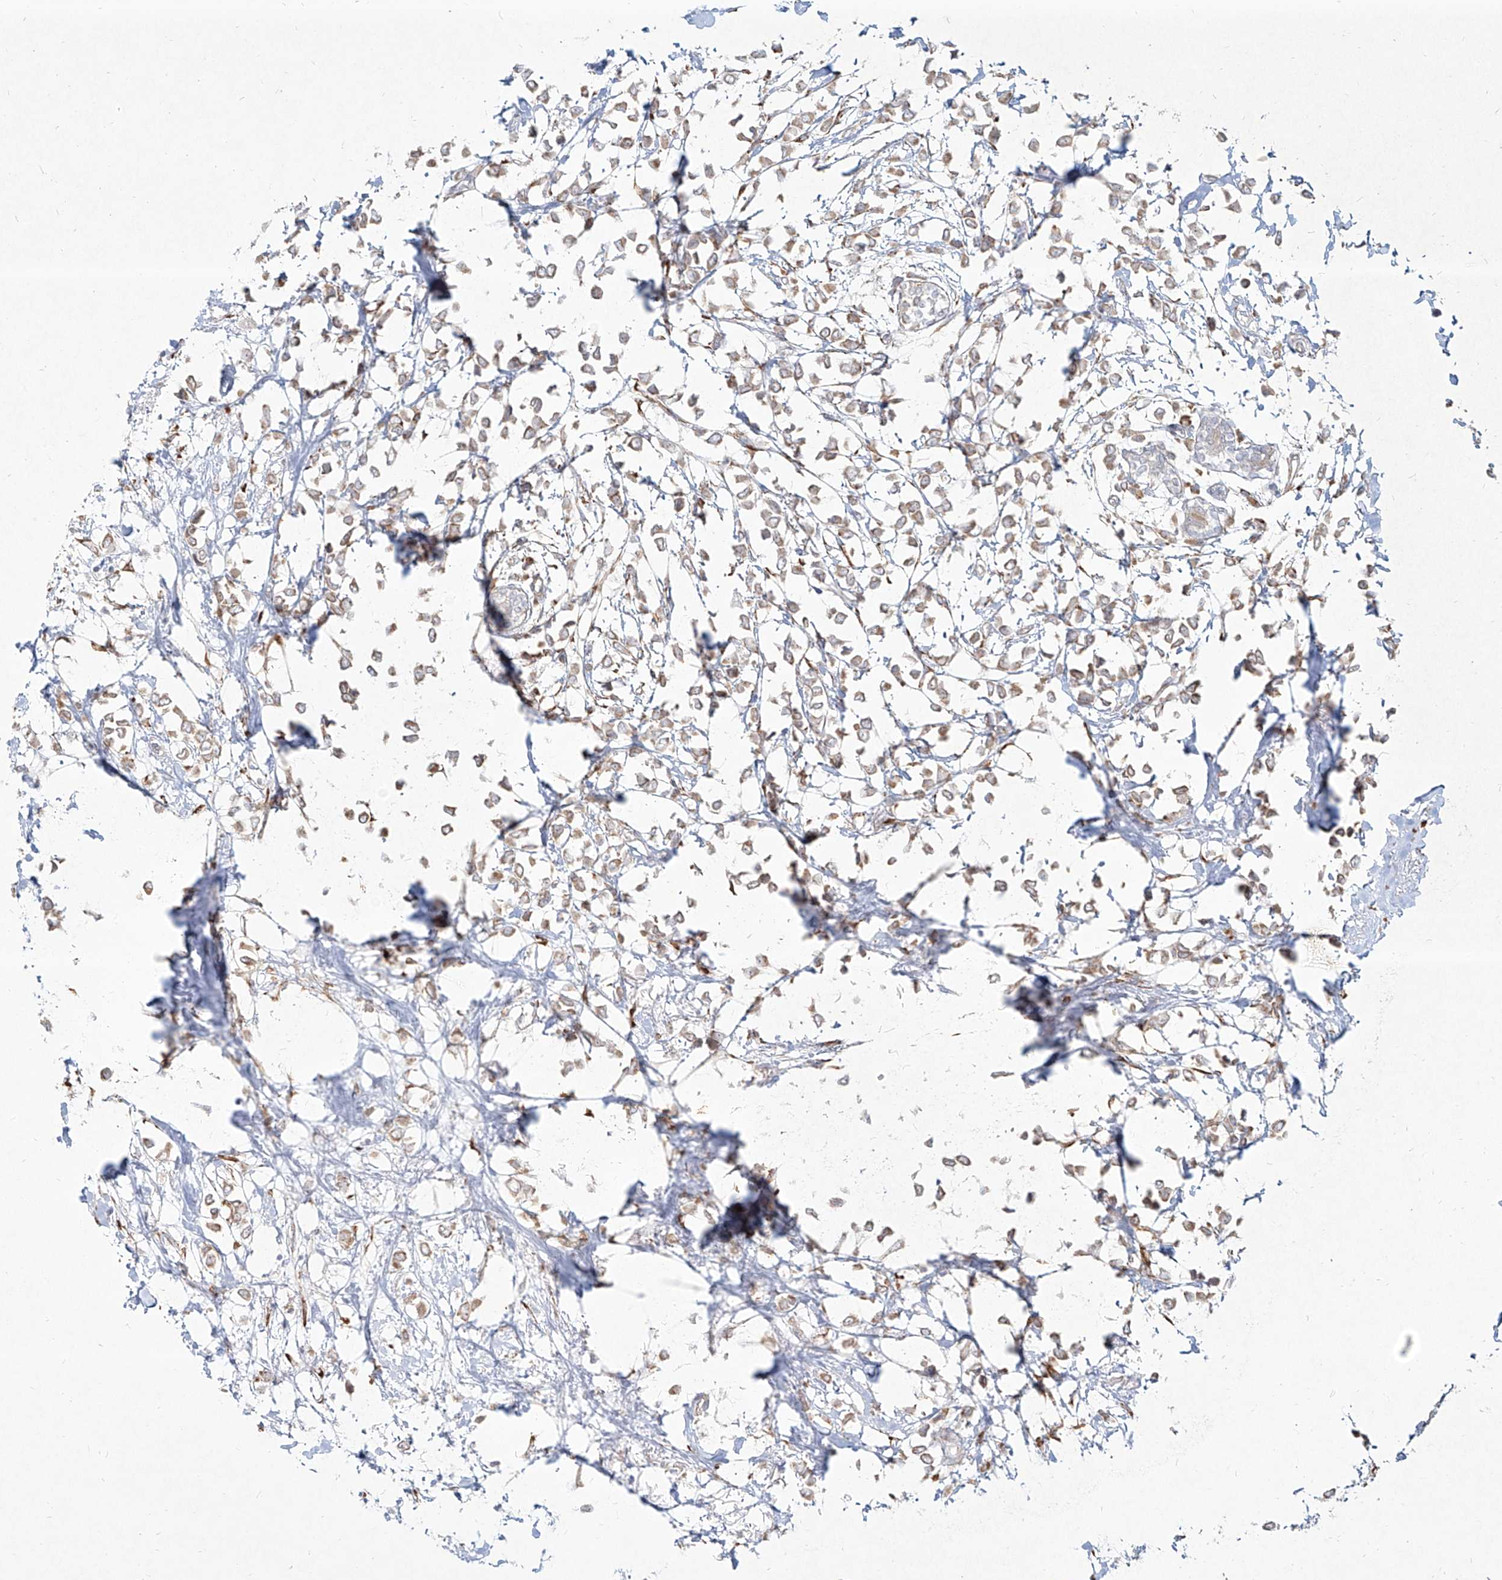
{"staining": {"intensity": "weak", "quantity": ">75%", "location": "cytoplasmic/membranous"}, "tissue": "breast cancer", "cell_type": "Tumor cells", "image_type": "cancer", "snomed": [{"axis": "morphology", "description": "Lobular carcinoma"}, {"axis": "topography", "description": "Breast"}], "caption": "DAB immunohistochemical staining of human breast cancer exhibits weak cytoplasmic/membranous protein positivity in about >75% of tumor cells. (DAB (3,3'-diaminobenzidine) IHC with brightfield microscopy, high magnification).", "gene": "CD209", "patient": {"sex": "female", "age": 51}}